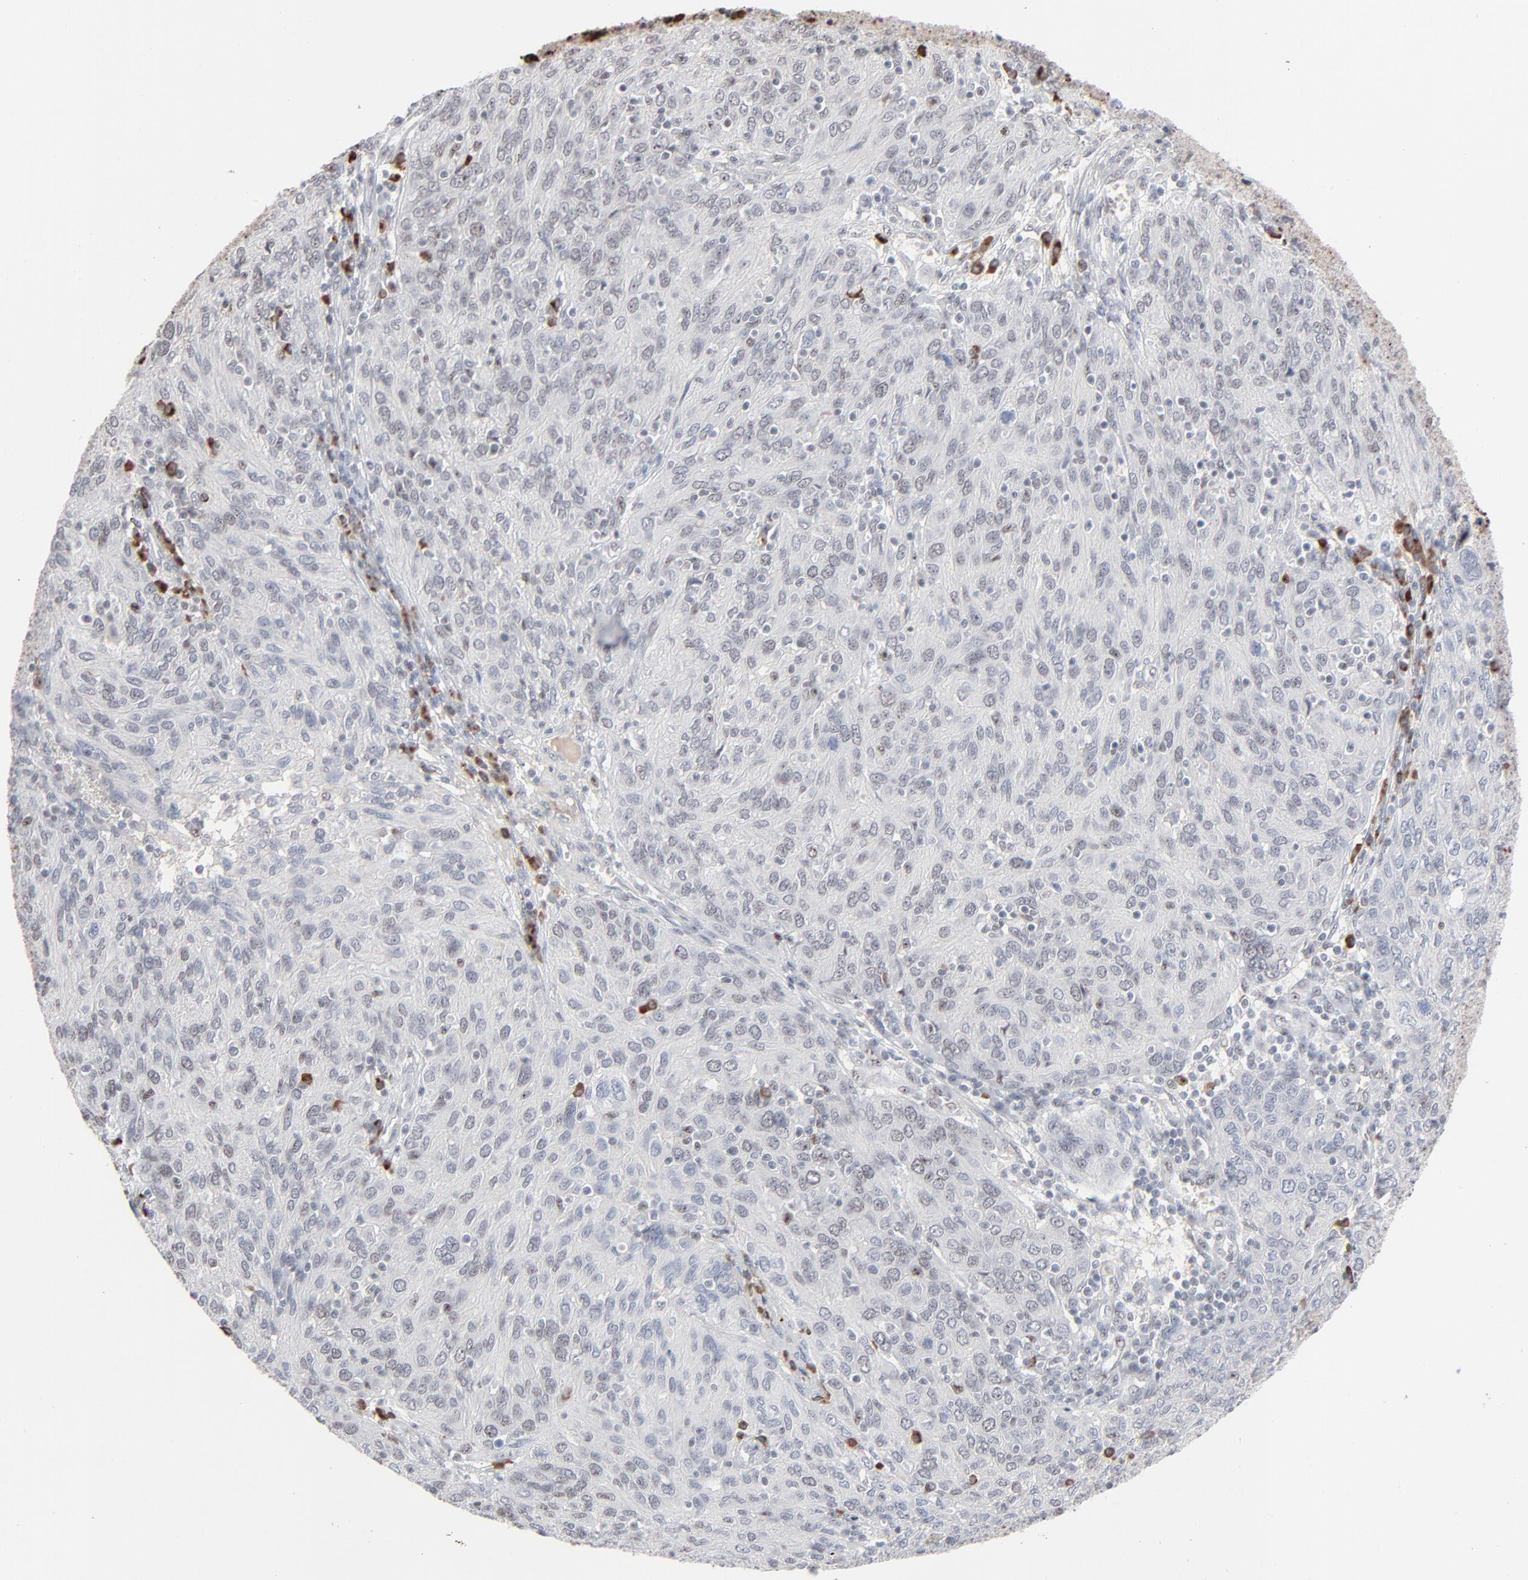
{"staining": {"intensity": "negative", "quantity": "none", "location": "none"}, "tissue": "ovarian cancer", "cell_type": "Tumor cells", "image_type": "cancer", "snomed": [{"axis": "morphology", "description": "Carcinoma, endometroid"}, {"axis": "topography", "description": "Ovary"}], "caption": "Tumor cells are negative for brown protein staining in endometroid carcinoma (ovarian). Nuclei are stained in blue.", "gene": "MPHOSPH6", "patient": {"sex": "female", "age": 50}}